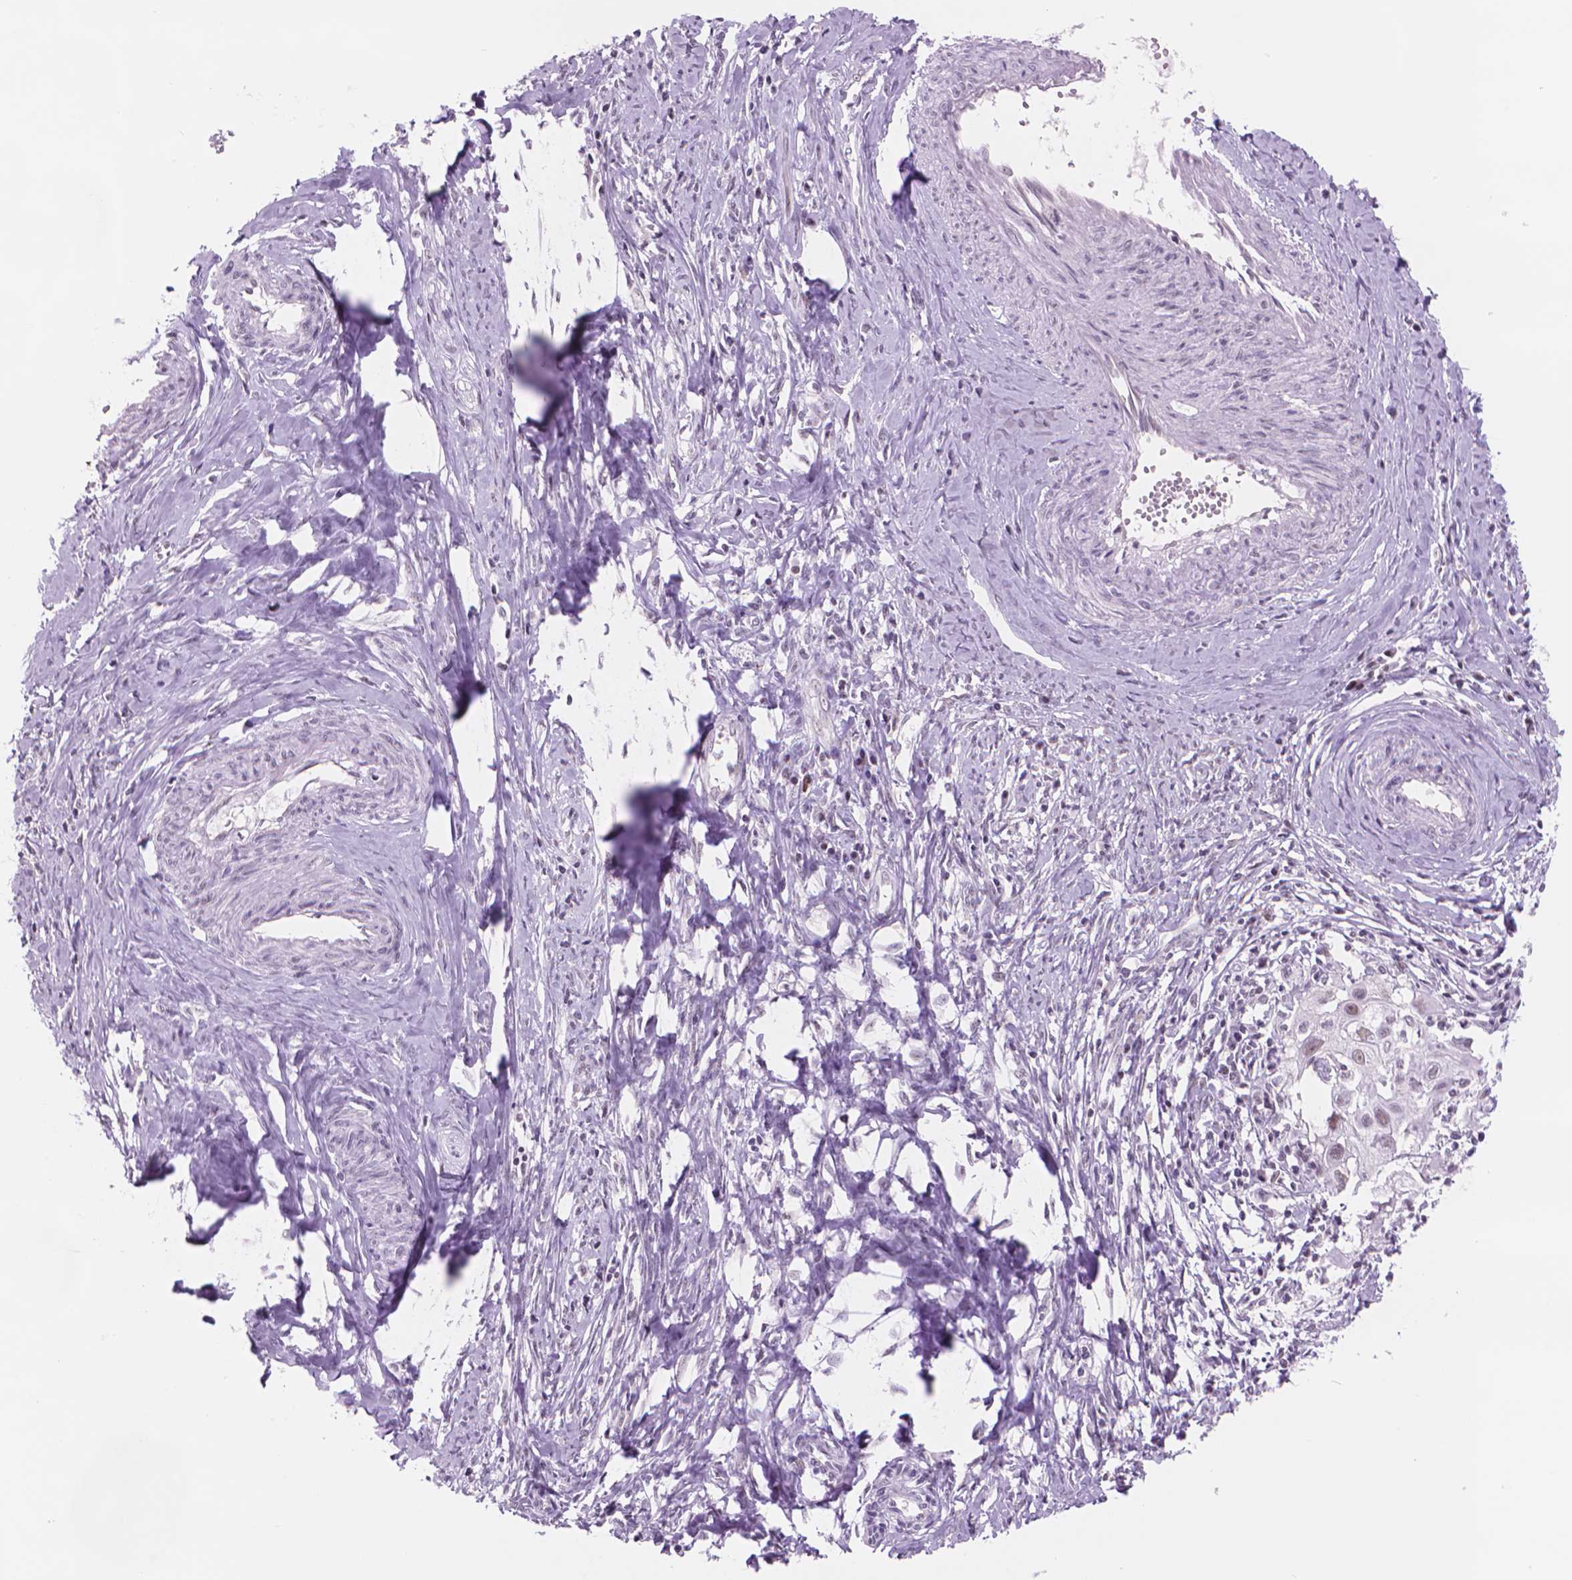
{"staining": {"intensity": "weak", "quantity": ">75%", "location": "nuclear"}, "tissue": "cervical cancer", "cell_type": "Tumor cells", "image_type": "cancer", "snomed": [{"axis": "morphology", "description": "Squamous cell carcinoma, NOS"}, {"axis": "topography", "description": "Cervix"}], "caption": "This is a histology image of IHC staining of cervical cancer (squamous cell carcinoma), which shows weak expression in the nuclear of tumor cells.", "gene": "POLR3D", "patient": {"sex": "female", "age": 30}}